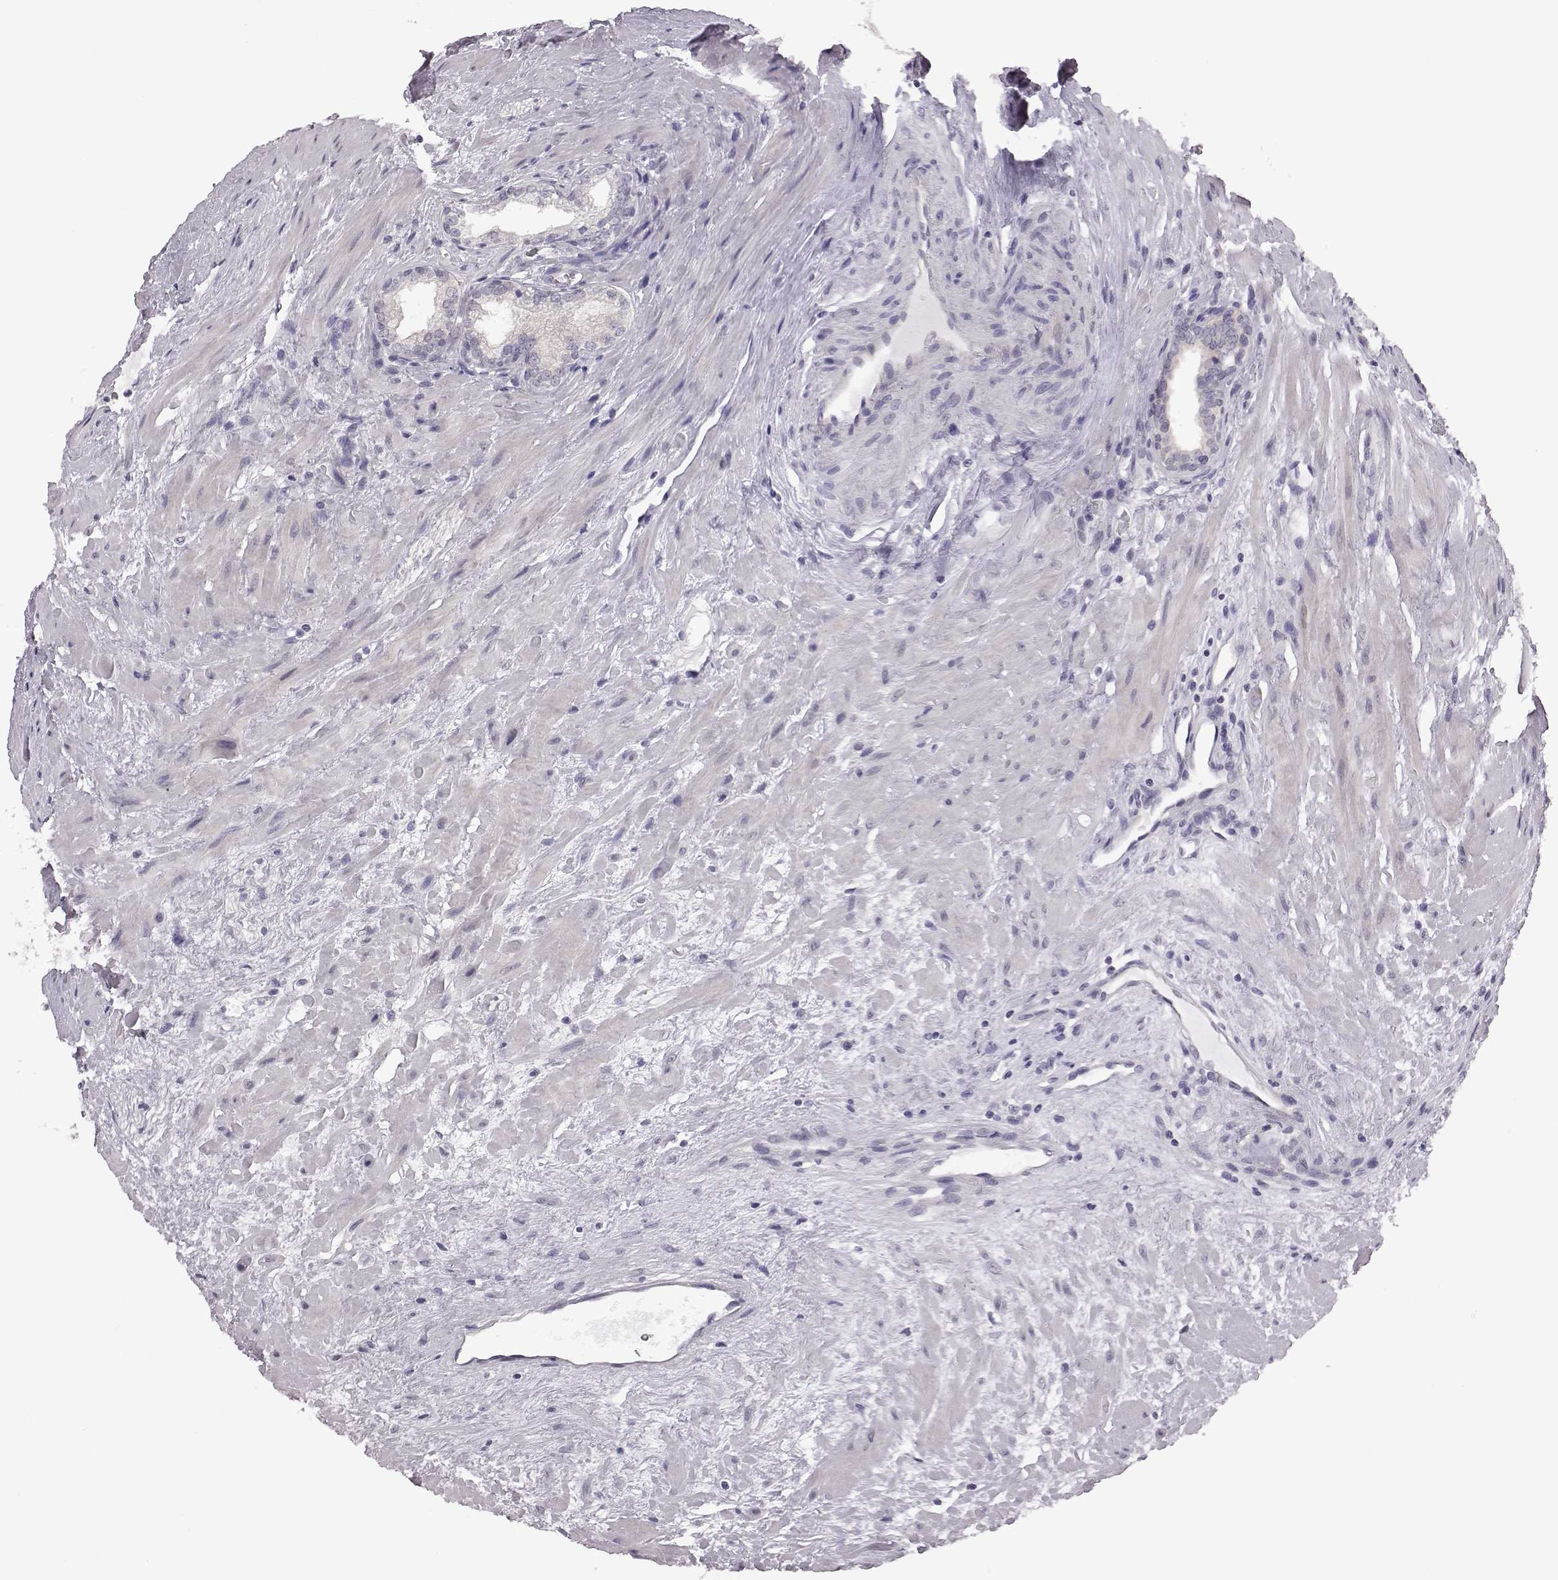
{"staining": {"intensity": "negative", "quantity": "none", "location": "none"}, "tissue": "prostate cancer", "cell_type": "Tumor cells", "image_type": "cancer", "snomed": [{"axis": "morphology", "description": "Adenocarcinoma, NOS"}, {"axis": "topography", "description": "Prostate"}], "caption": "An IHC photomicrograph of adenocarcinoma (prostate) is shown. There is no staining in tumor cells of adenocarcinoma (prostate).", "gene": "C10orf62", "patient": {"sex": "male", "age": 66}}